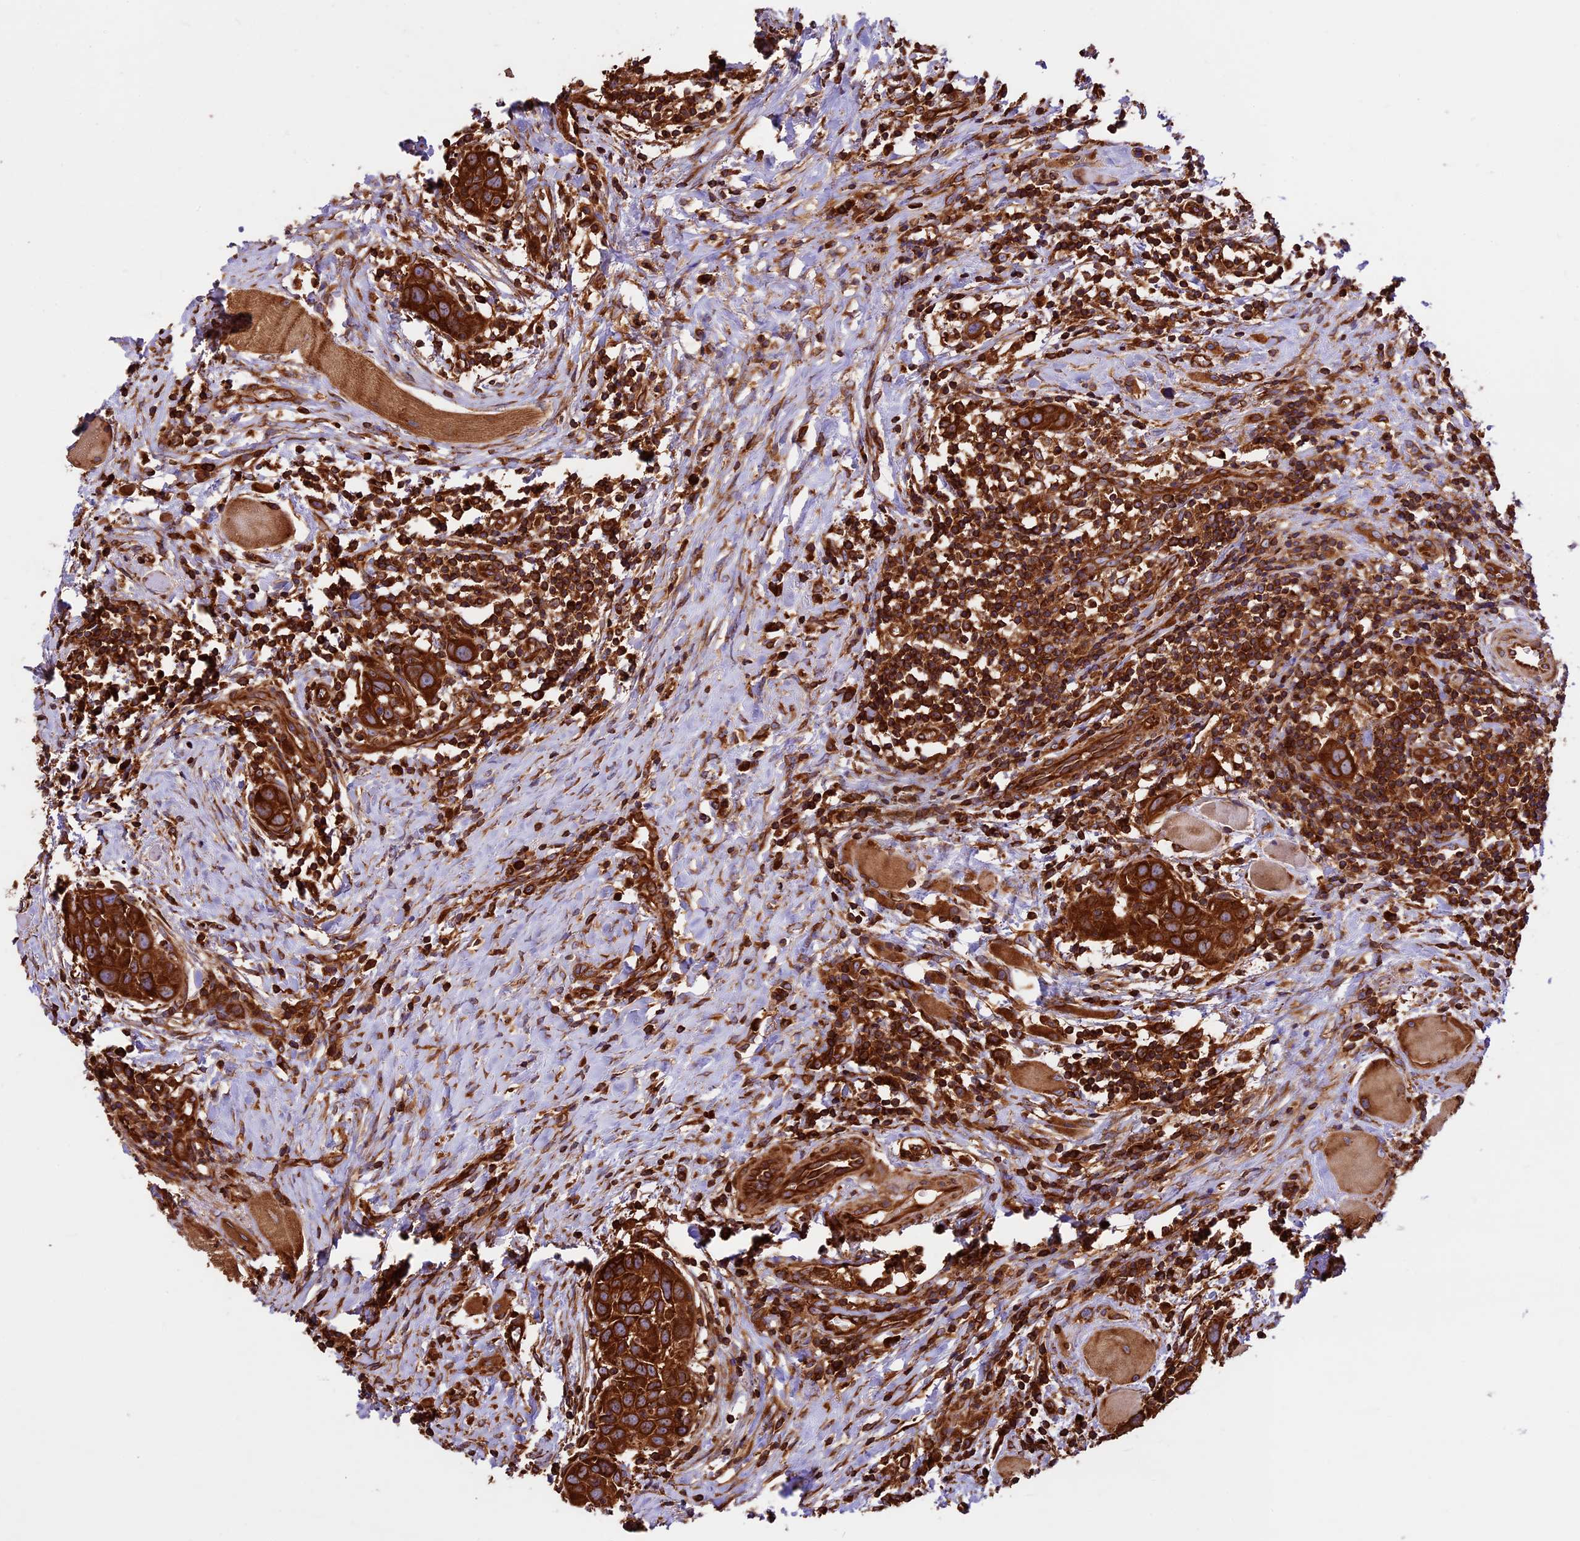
{"staining": {"intensity": "strong", "quantity": ">75%", "location": "cytoplasmic/membranous"}, "tissue": "head and neck cancer", "cell_type": "Tumor cells", "image_type": "cancer", "snomed": [{"axis": "morphology", "description": "Squamous cell carcinoma, NOS"}, {"axis": "topography", "description": "Oral tissue"}, {"axis": "topography", "description": "Head-Neck"}], "caption": "Brown immunohistochemical staining in head and neck cancer displays strong cytoplasmic/membranous staining in approximately >75% of tumor cells.", "gene": "KARS1", "patient": {"sex": "female", "age": 50}}